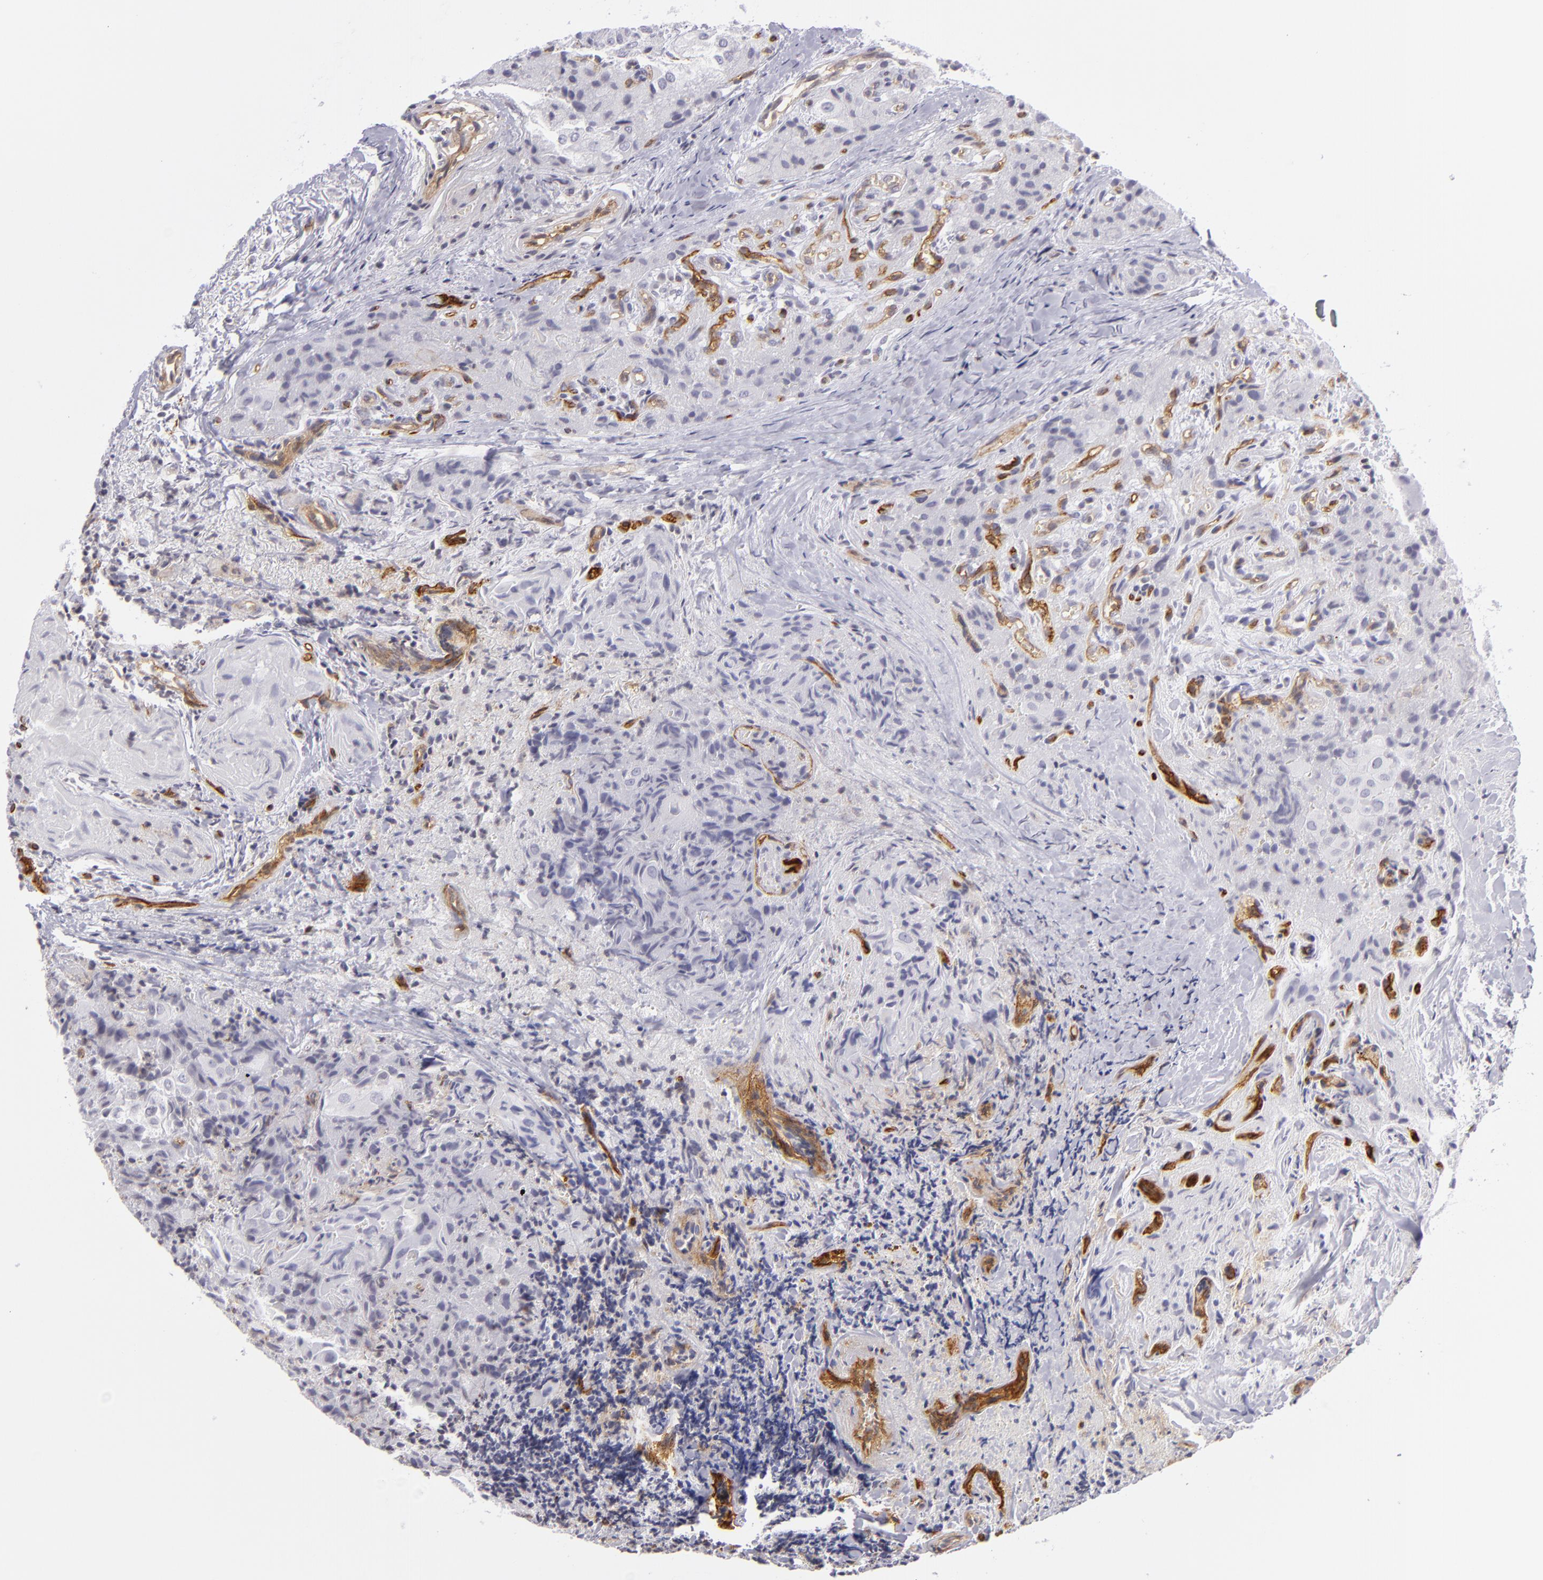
{"staining": {"intensity": "negative", "quantity": "none", "location": "none"}, "tissue": "thyroid cancer", "cell_type": "Tumor cells", "image_type": "cancer", "snomed": [{"axis": "morphology", "description": "Papillary adenocarcinoma, NOS"}, {"axis": "topography", "description": "Thyroid gland"}], "caption": "Tumor cells are negative for protein expression in human papillary adenocarcinoma (thyroid).", "gene": "THBD", "patient": {"sex": "female", "age": 71}}